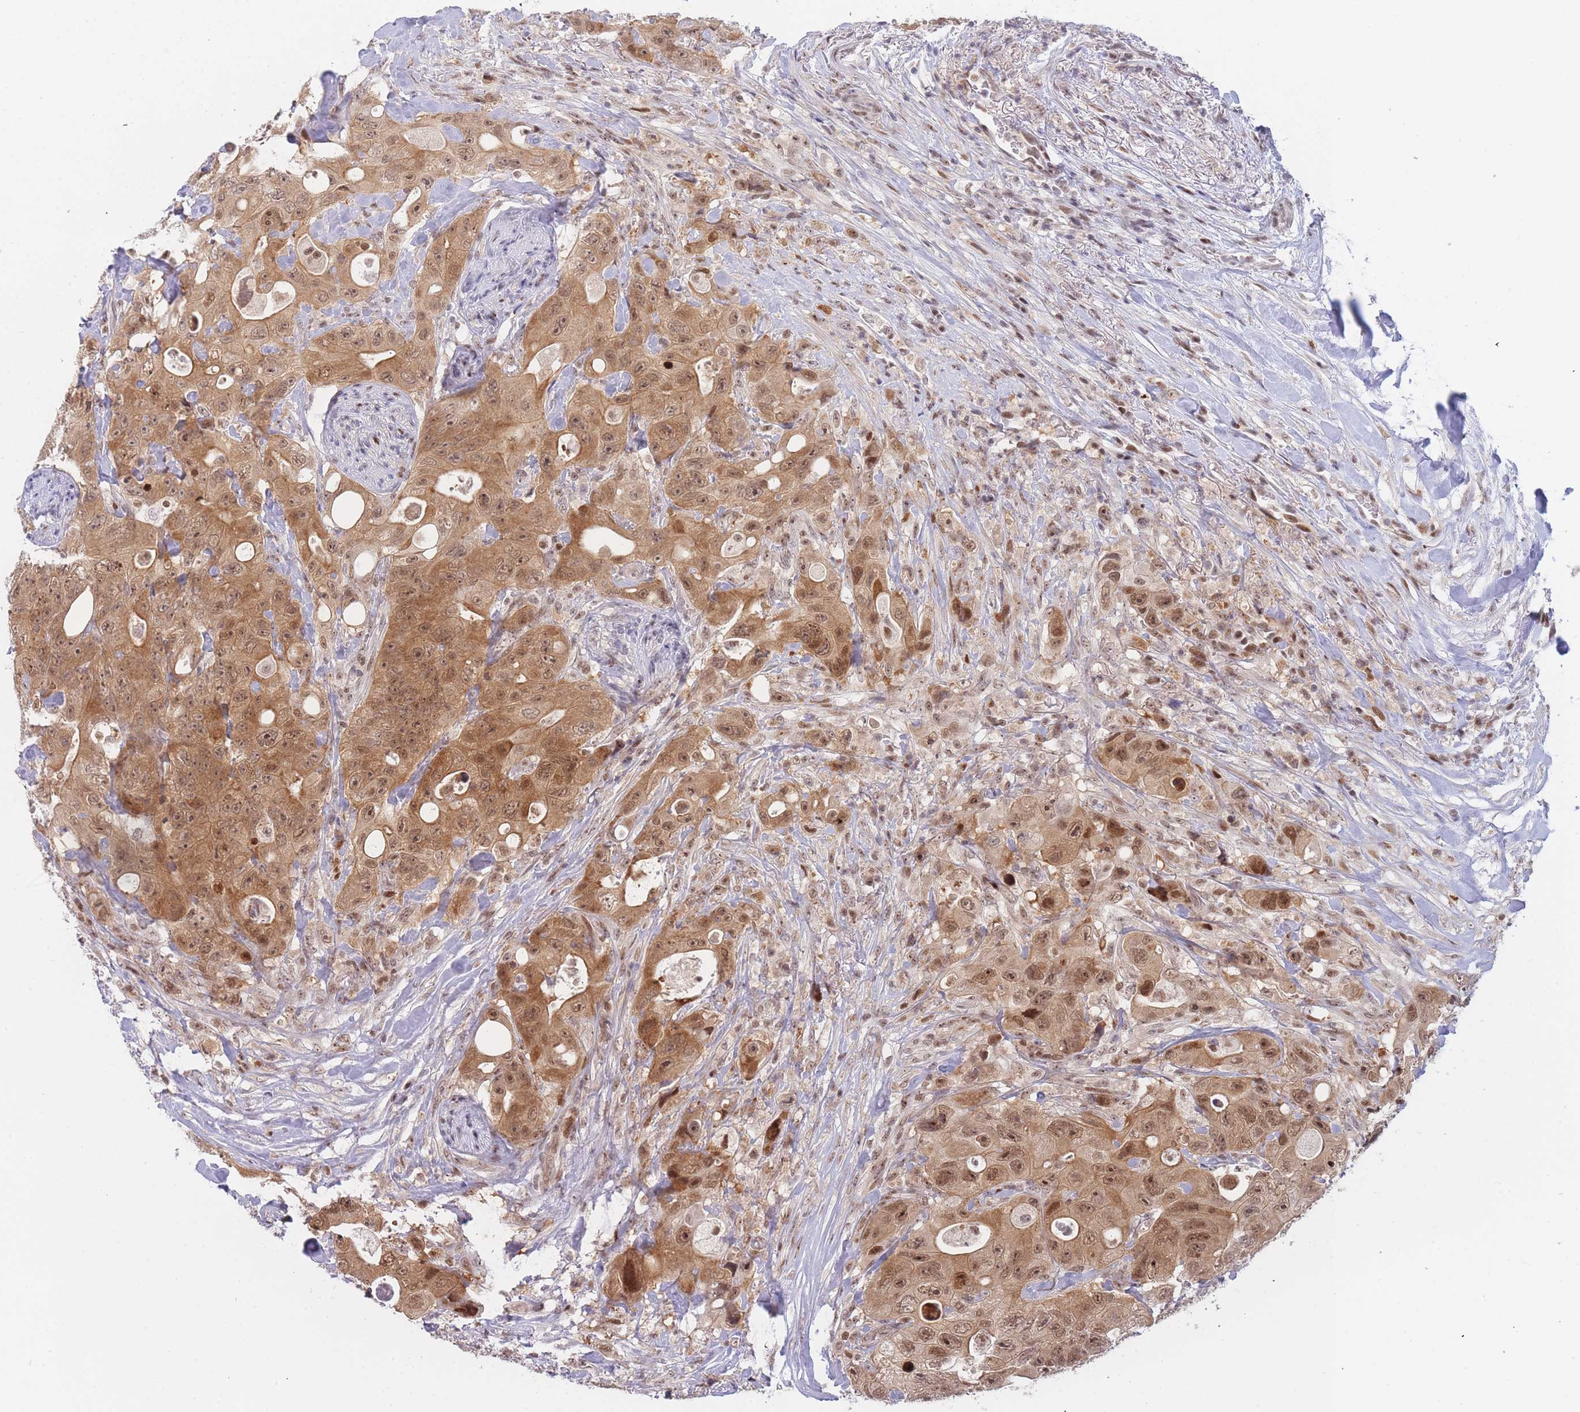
{"staining": {"intensity": "moderate", "quantity": ">75%", "location": "cytoplasmic/membranous,nuclear"}, "tissue": "colorectal cancer", "cell_type": "Tumor cells", "image_type": "cancer", "snomed": [{"axis": "morphology", "description": "Adenocarcinoma, NOS"}, {"axis": "topography", "description": "Colon"}], "caption": "A histopathology image of human adenocarcinoma (colorectal) stained for a protein demonstrates moderate cytoplasmic/membranous and nuclear brown staining in tumor cells.", "gene": "DEAF1", "patient": {"sex": "female", "age": 46}}